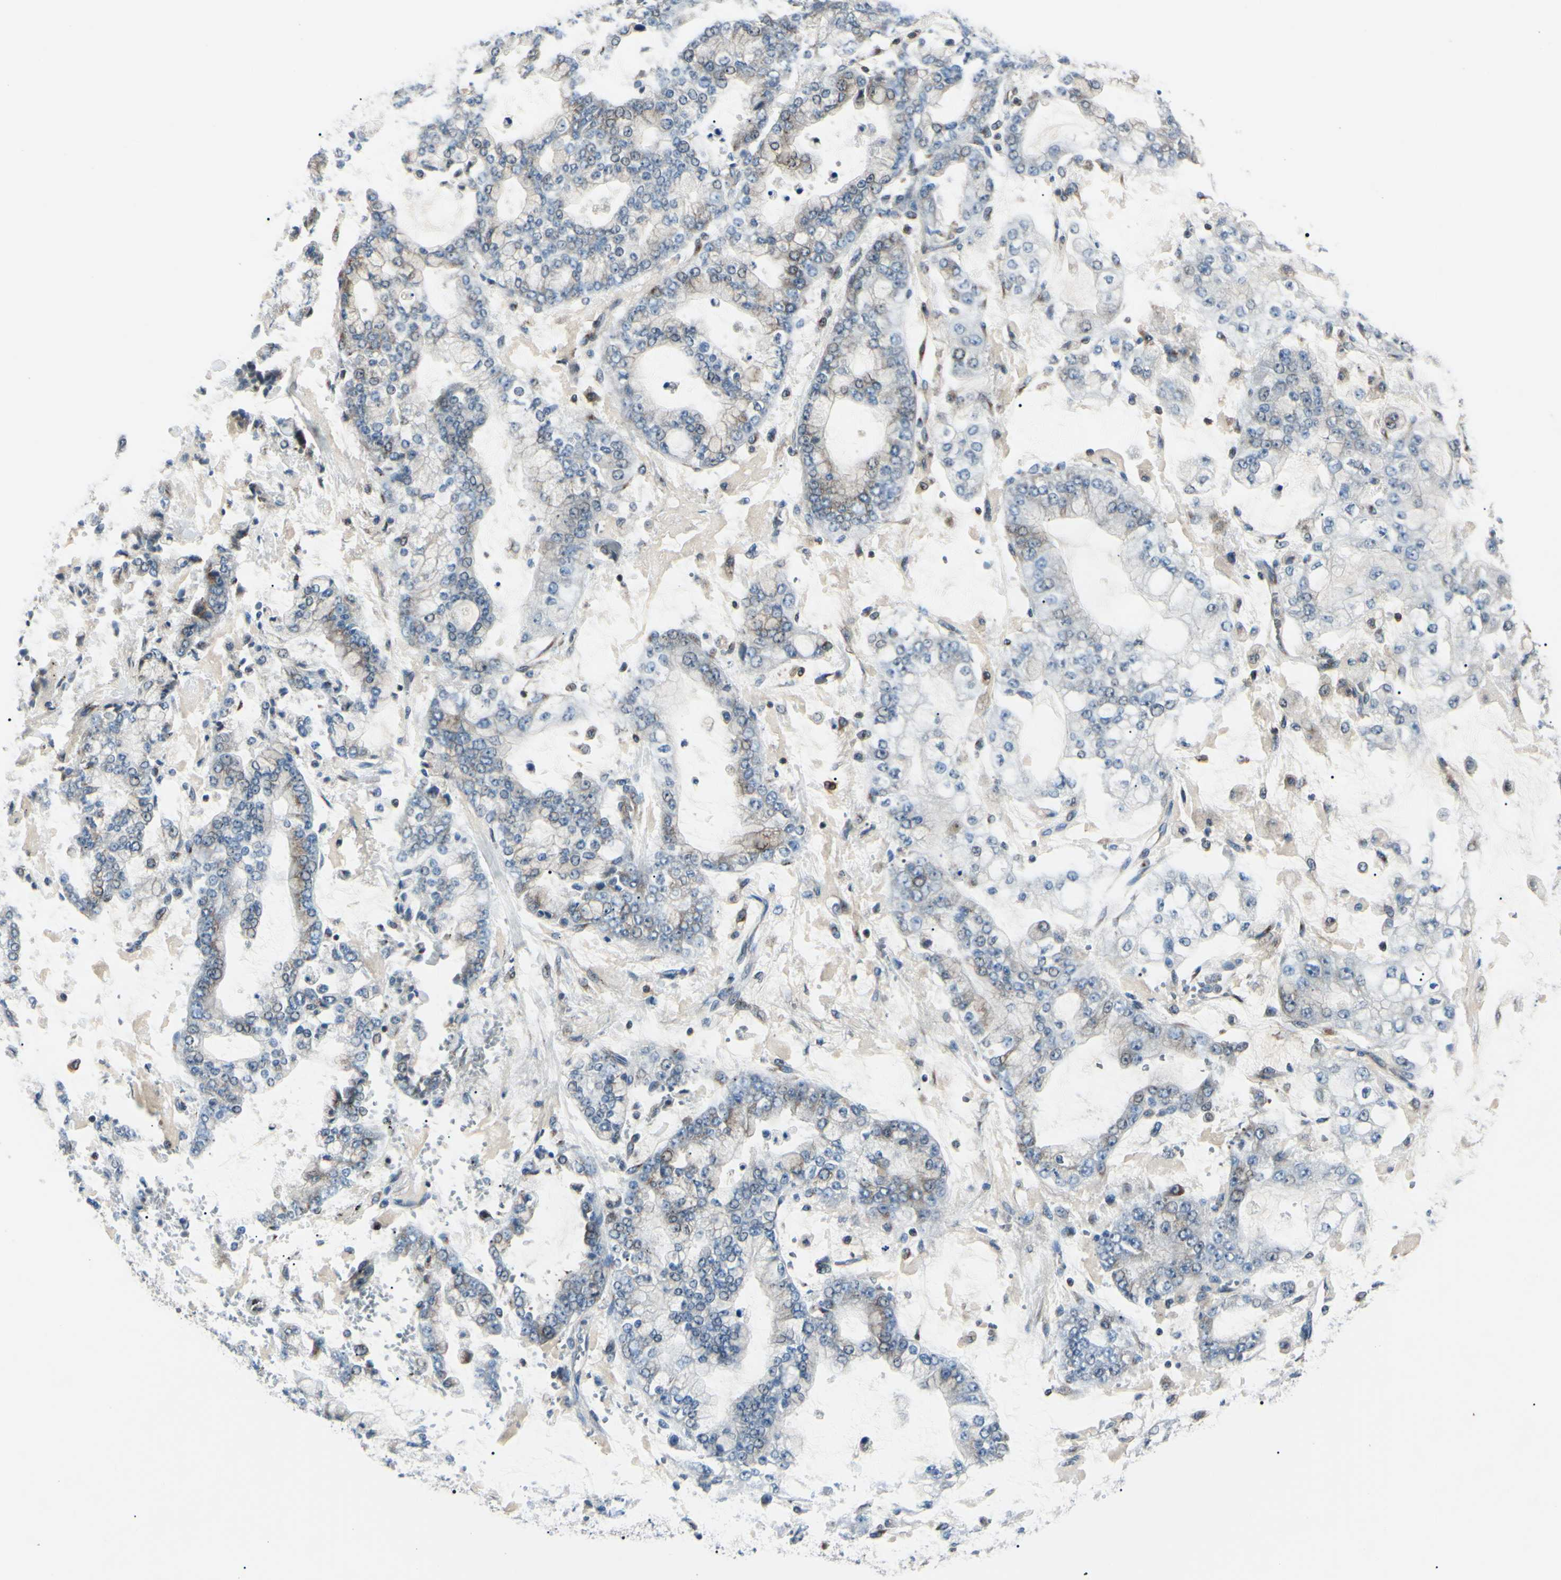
{"staining": {"intensity": "weak", "quantity": "<25%", "location": "cytoplasmic/membranous"}, "tissue": "stomach cancer", "cell_type": "Tumor cells", "image_type": "cancer", "snomed": [{"axis": "morphology", "description": "Adenocarcinoma, NOS"}, {"axis": "topography", "description": "Stomach"}], "caption": "Immunohistochemistry image of neoplastic tissue: stomach cancer (adenocarcinoma) stained with DAB (3,3'-diaminobenzidine) displays no significant protein expression in tumor cells. (Stains: DAB (3,3'-diaminobenzidine) immunohistochemistry with hematoxylin counter stain, Microscopy: brightfield microscopy at high magnification).", "gene": "MAPRE1", "patient": {"sex": "male", "age": 76}}